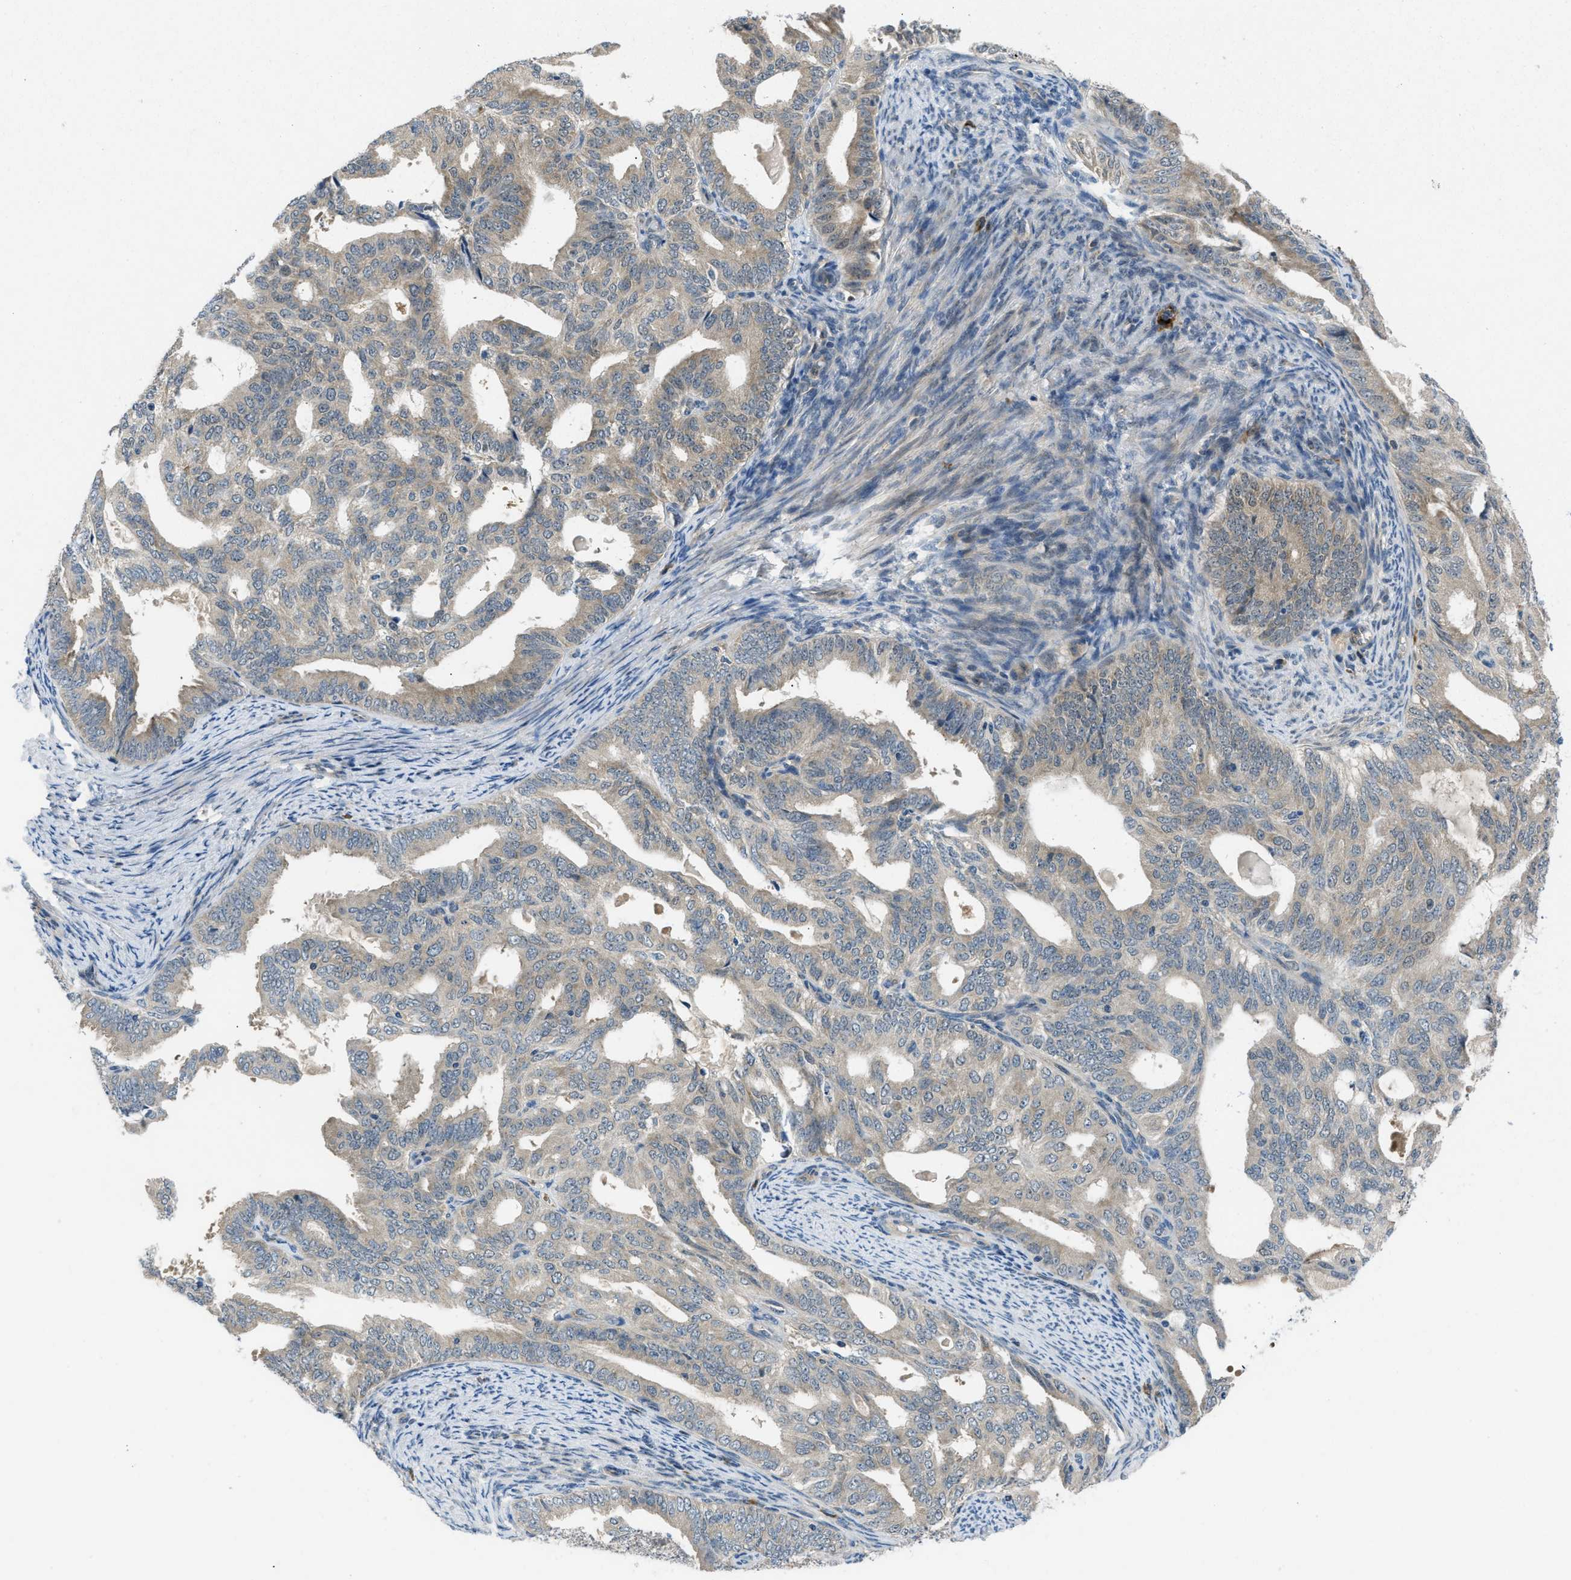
{"staining": {"intensity": "weak", "quantity": "<25%", "location": "cytoplasmic/membranous"}, "tissue": "endometrial cancer", "cell_type": "Tumor cells", "image_type": "cancer", "snomed": [{"axis": "morphology", "description": "Adenocarcinoma, NOS"}, {"axis": "topography", "description": "Endometrium"}], "caption": "The histopathology image shows no staining of tumor cells in adenocarcinoma (endometrial).", "gene": "ZNF251", "patient": {"sex": "female", "age": 58}}